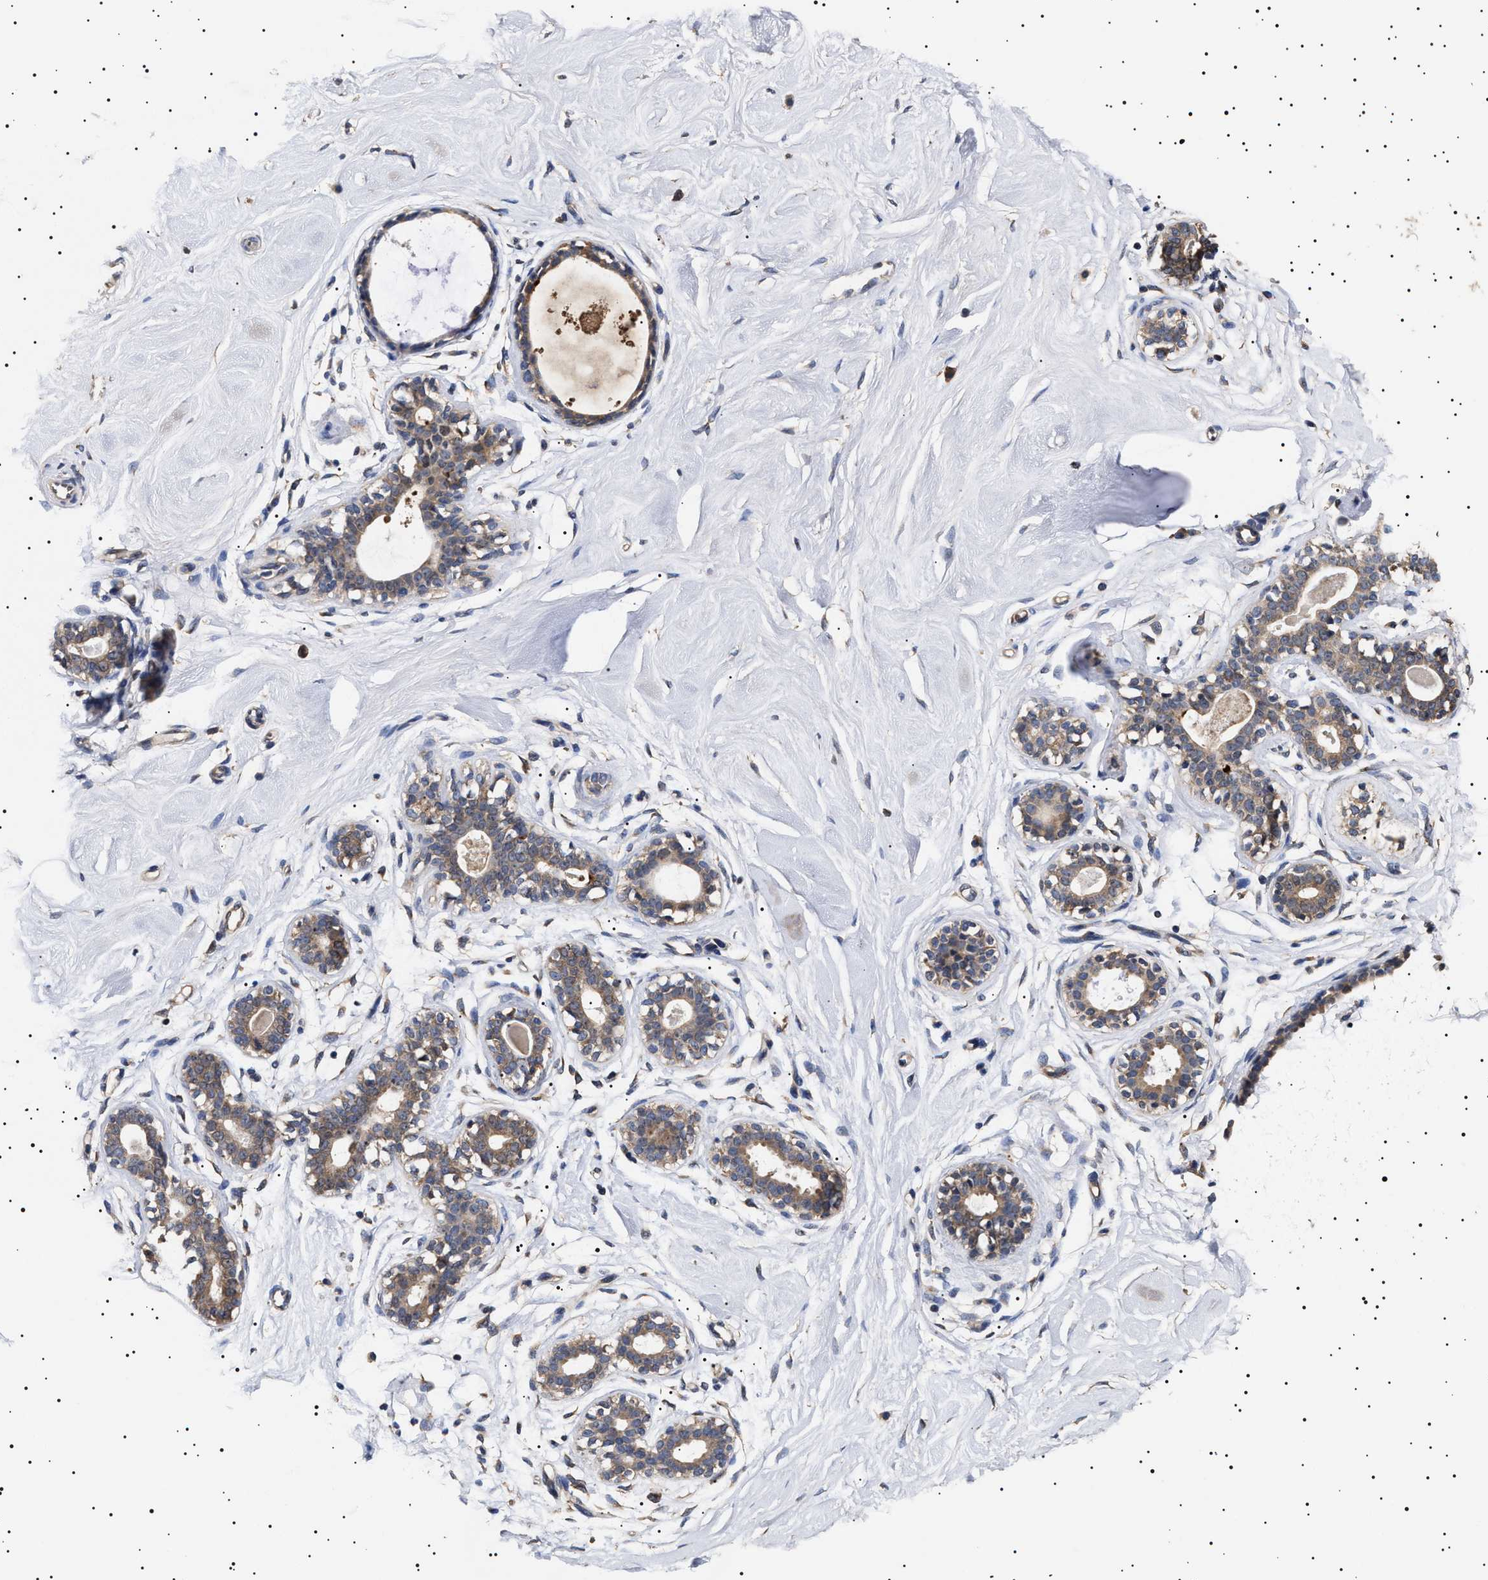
{"staining": {"intensity": "weak", "quantity": "<25%", "location": "cytoplasmic/membranous"}, "tissue": "breast", "cell_type": "Adipocytes", "image_type": "normal", "snomed": [{"axis": "morphology", "description": "Normal tissue, NOS"}, {"axis": "topography", "description": "Breast"}], "caption": "Adipocytes show no significant protein staining in normal breast. (Brightfield microscopy of DAB (3,3'-diaminobenzidine) IHC at high magnification).", "gene": "KRBA1", "patient": {"sex": "female", "age": 23}}